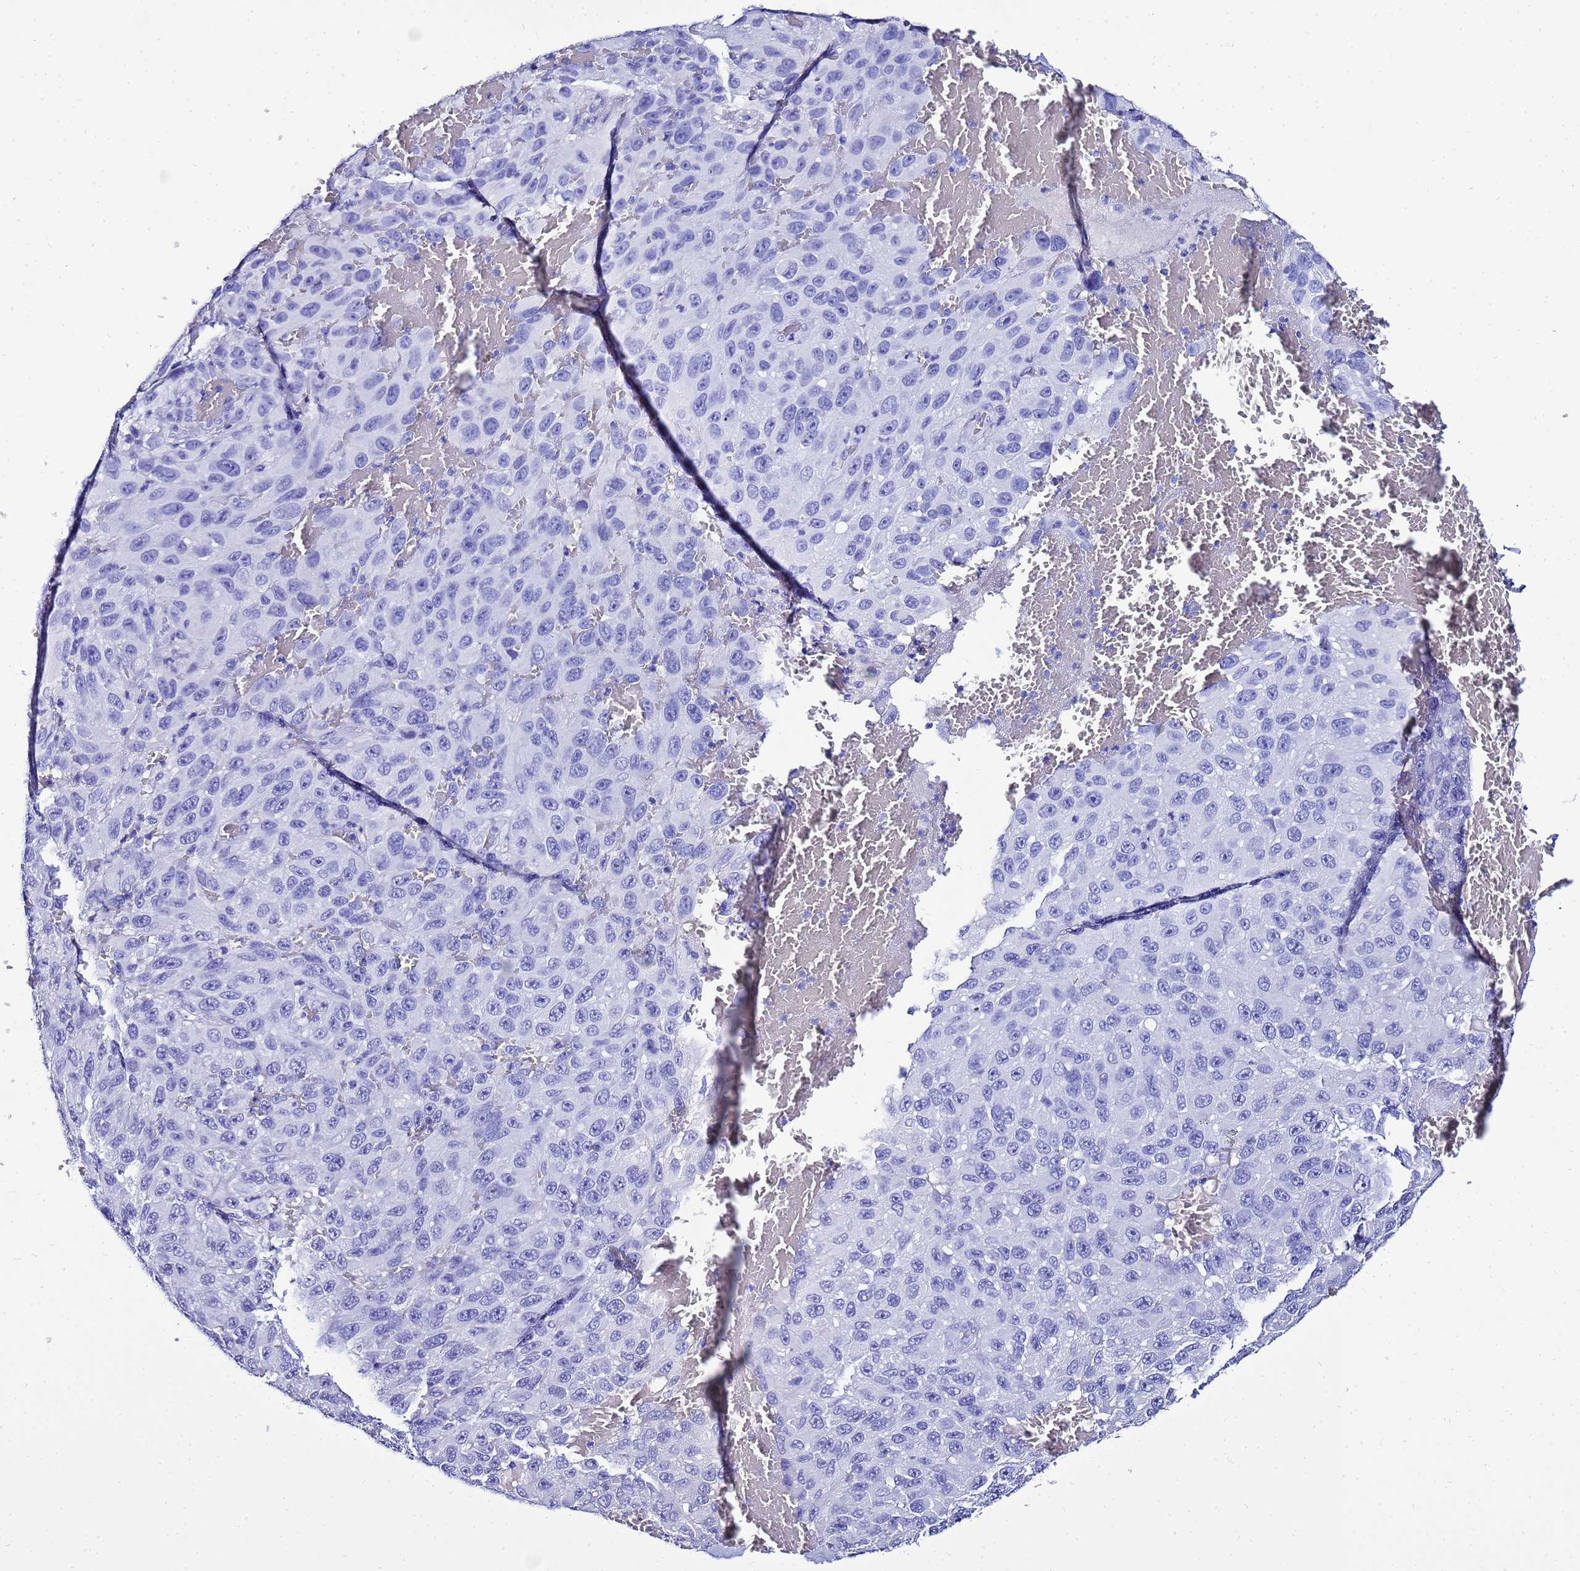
{"staining": {"intensity": "negative", "quantity": "none", "location": "none"}, "tissue": "melanoma", "cell_type": "Tumor cells", "image_type": "cancer", "snomed": [{"axis": "morphology", "description": "Normal tissue, NOS"}, {"axis": "morphology", "description": "Malignant melanoma, NOS"}, {"axis": "topography", "description": "Skin"}], "caption": "Melanoma stained for a protein using immunohistochemistry (IHC) demonstrates no positivity tumor cells.", "gene": "LIPF", "patient": {"sex": "female", "age": 96}}